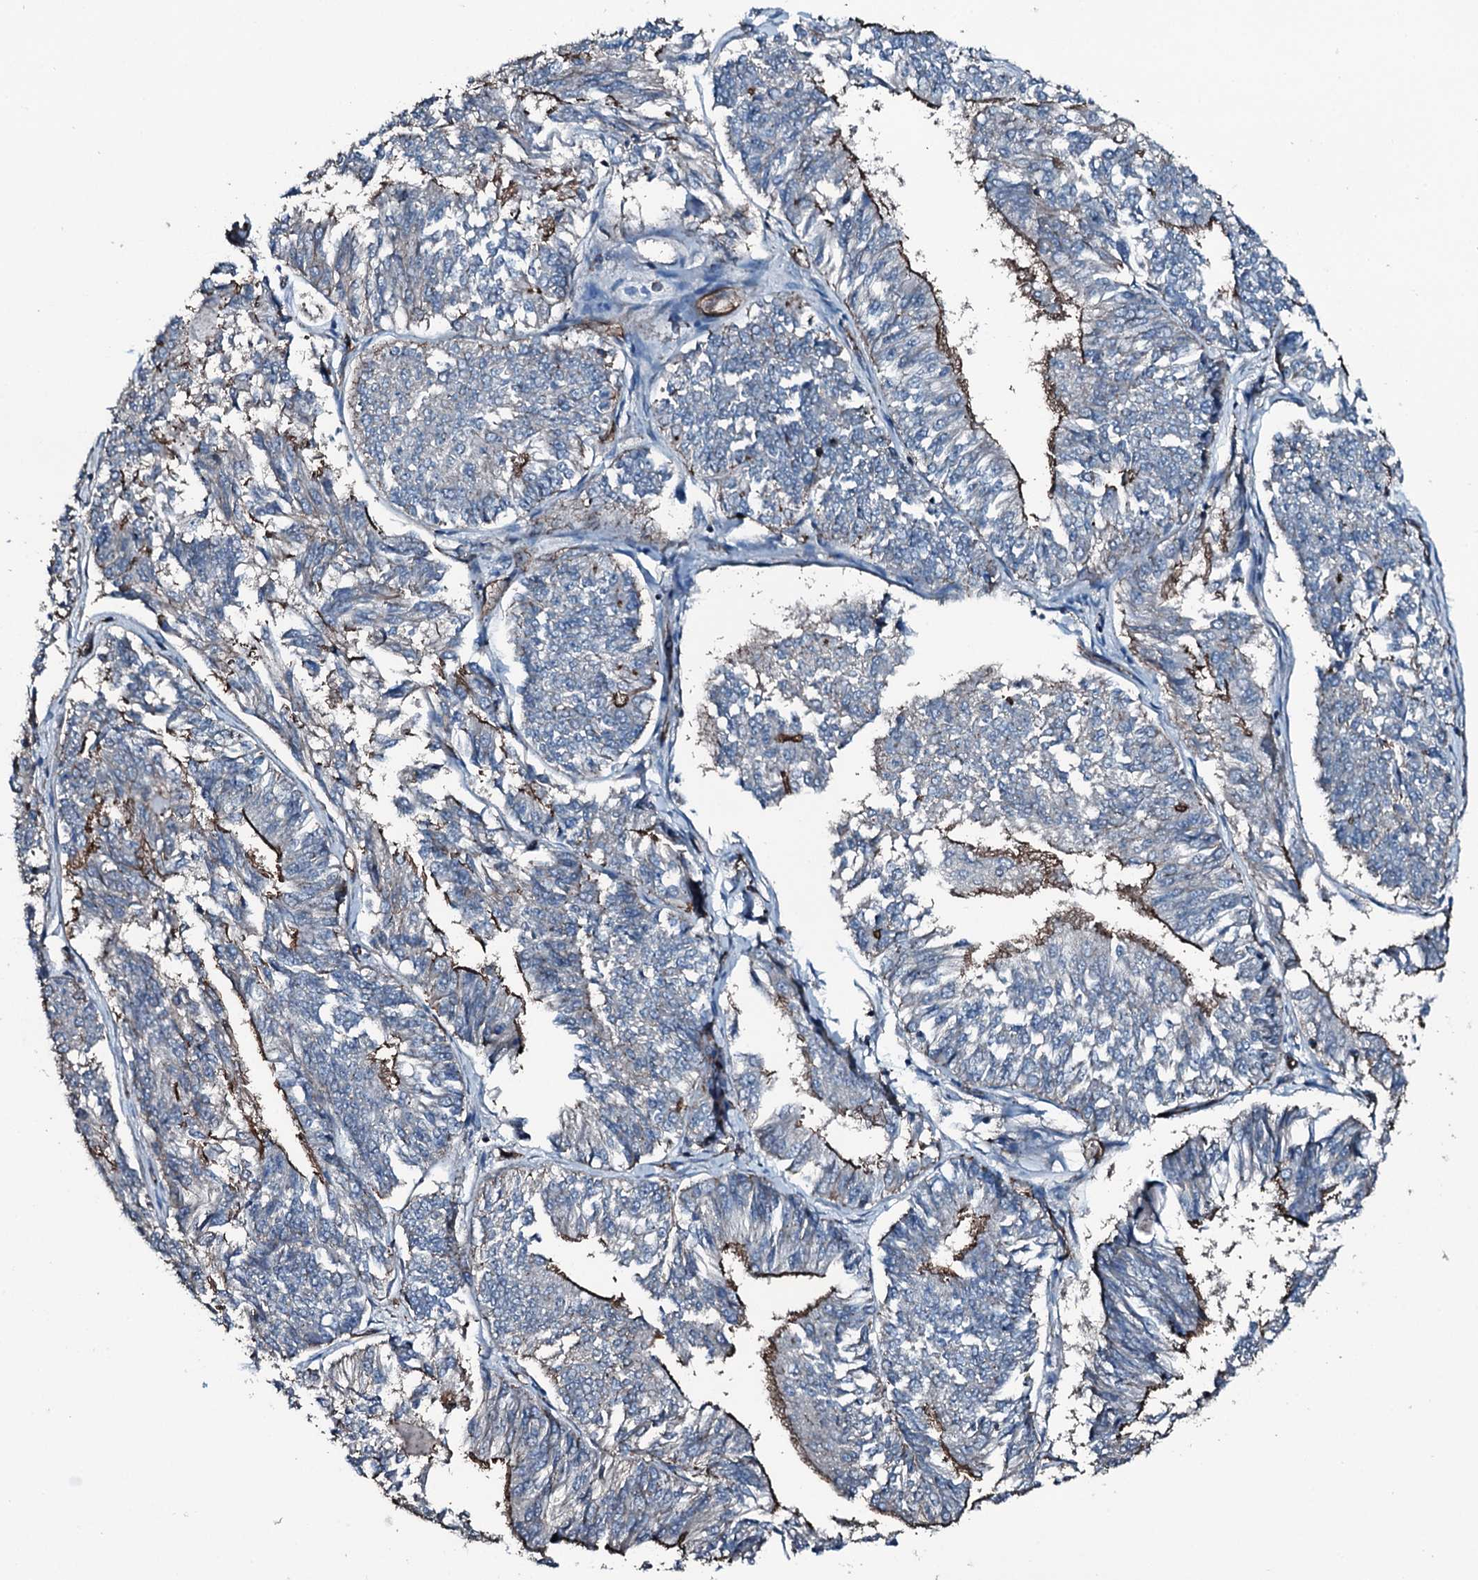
{"staining": {"intensity": "moderate", "quantity": "<25%", "location": "cytoplasmic/membranous"}, "tissue": "endometrial cancer", "cell_type": "Tumor cells", "image_type": "cancer", "snomed": [{"axis": "morphology", "description": "Adenocarcinoma, NOS"}, {"axis": "topography", "description": "Endometrium"}], "caption": "Brown immunohistochemical staining in human endometrial cancer (adenocarcinoma) displays moderate cytoplasmic/membranous staining in about <25% of tumor cells.", "gene": "SLC25A38", "patient": {"sex": "female", "age": 58}}